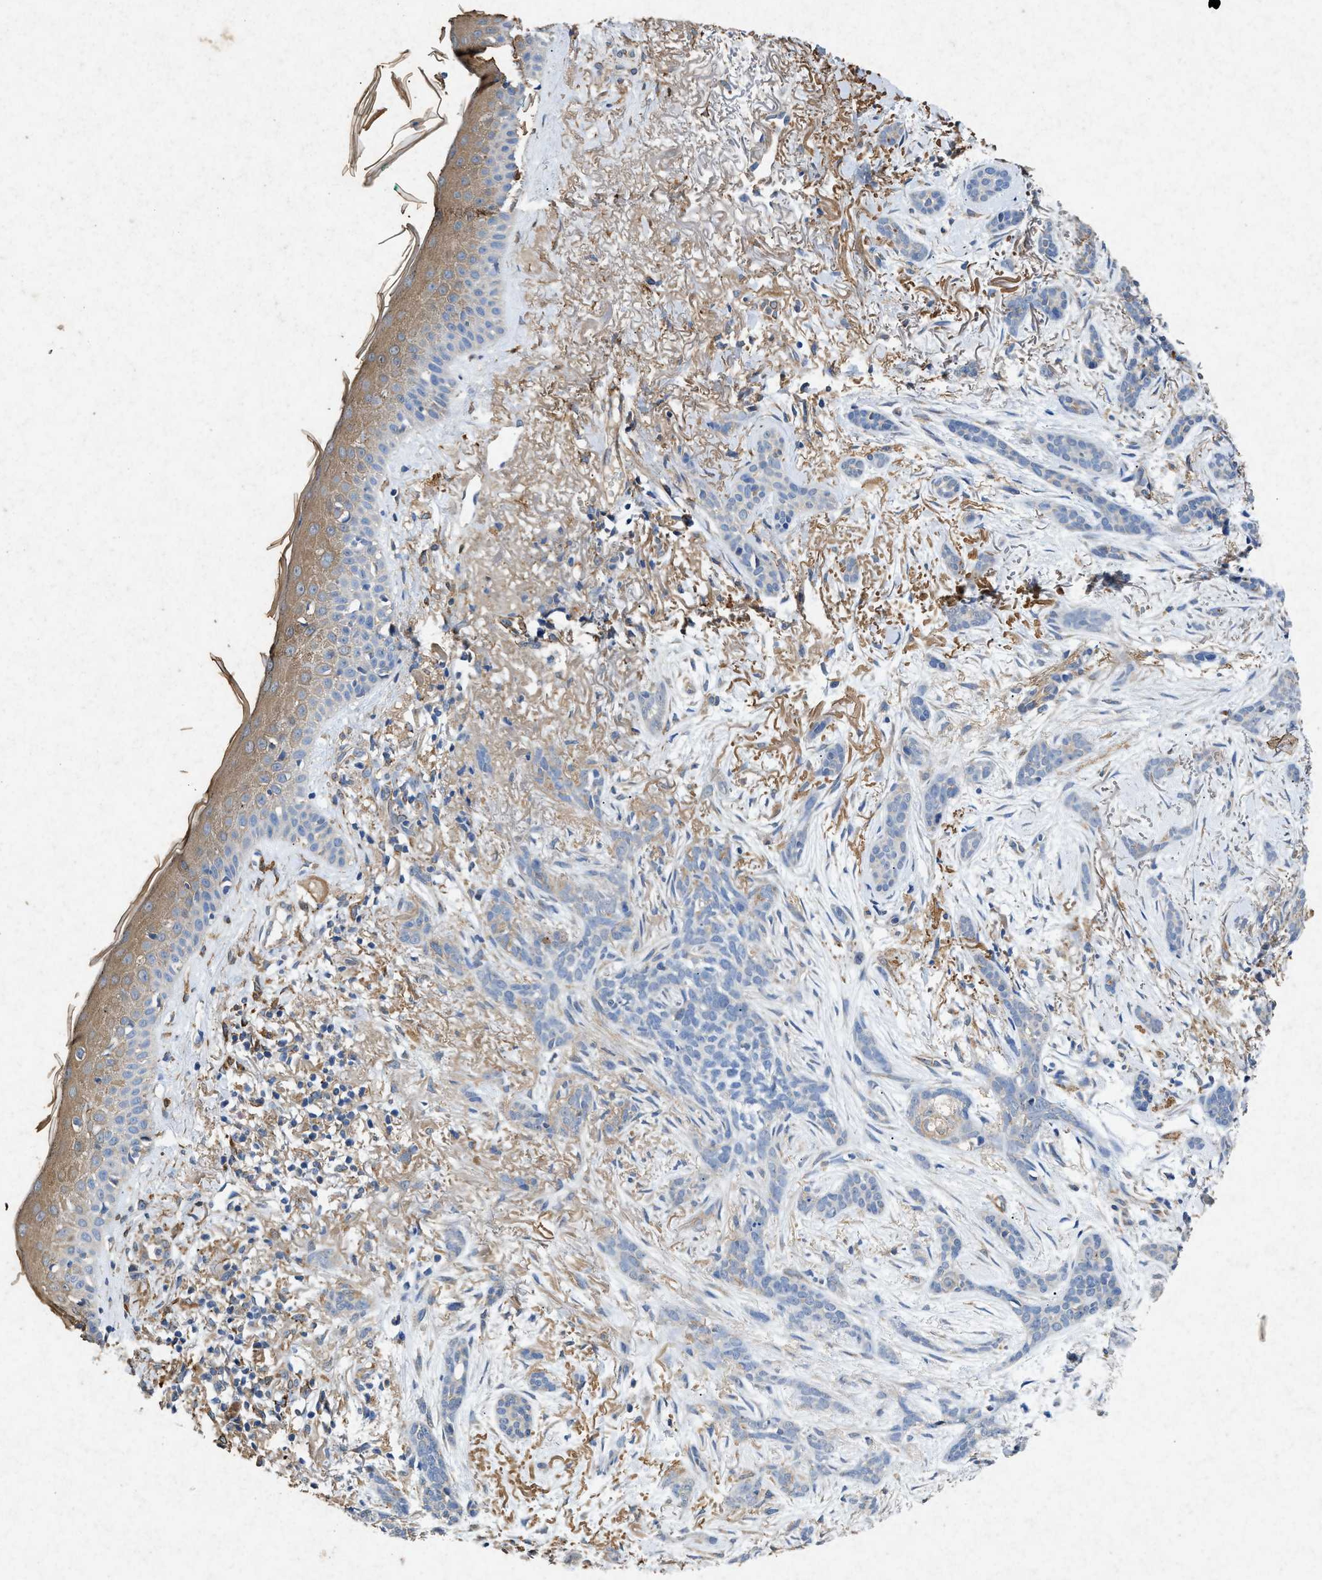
{"staining": {"intensity": "negative", "quantity": "none", "location": "none"}, "tissue": "skin cancer", "cell_type": "Tumor cells", "image_type": "cancer", "snomed": [{"axis": "morphology", "description": "Basal cell carcinoma"}, {"axis": "morphology", "description": "Adnexal tumor, benign"}, {"axis": "topography", "description": "Skin"}], "caption": "A high-resolution micrograph shows immunohistochemistry staining of skin cancer (benign adnexal tumor), which shows no significant staining in tumor cells. The staining is performed using DAB (3,3'-diaminobenzidine) brown chromogen with nuclei counter-stained in using hematoxylin.", "gene": "CDK15", "patient": {"sex": "female", "age": 42}}